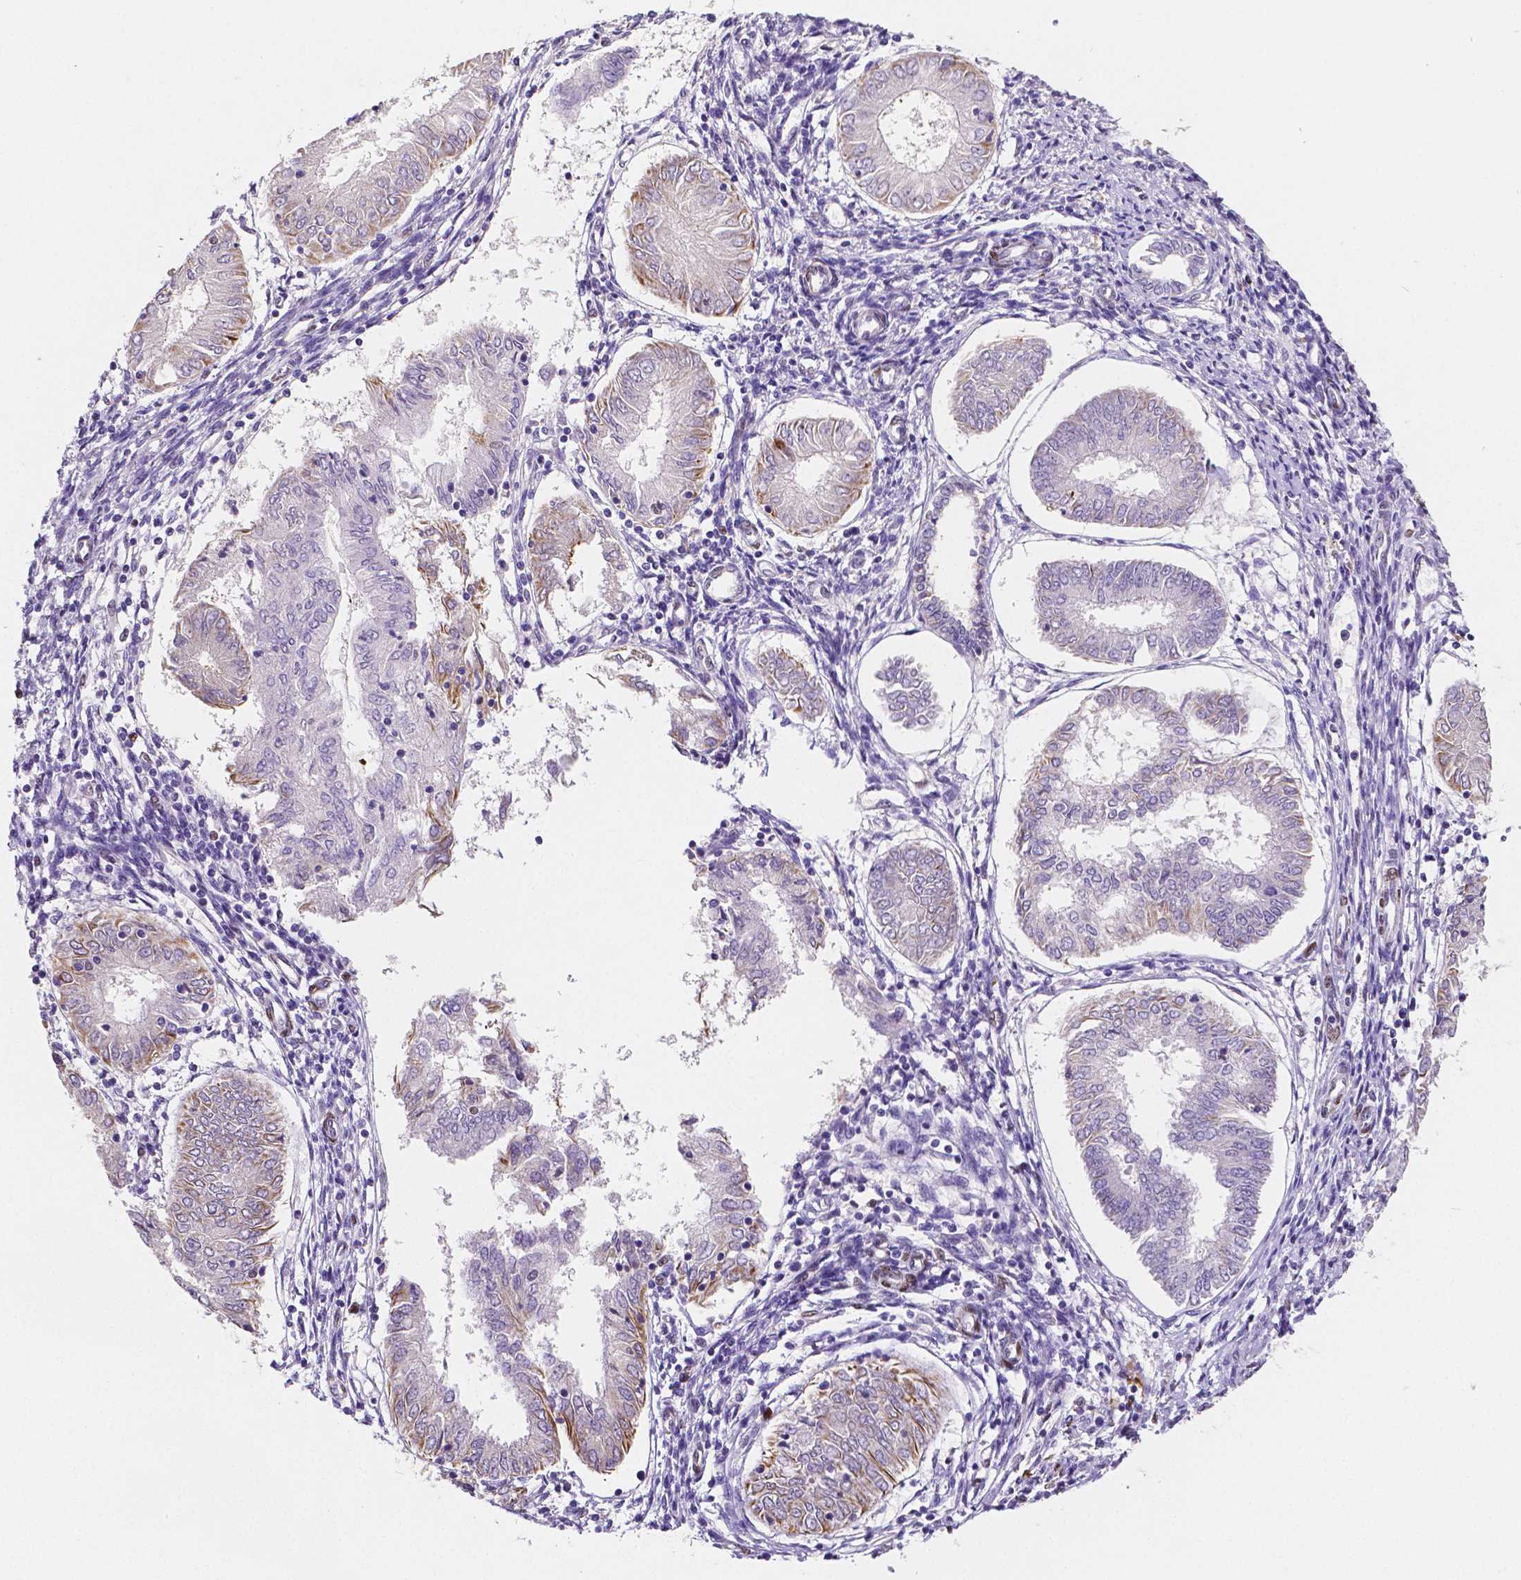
{"staining": {"intensity": "strong", "quantity": "<25%", "location": "cytoplasmic/membranous"}, "tissue": "endometrial cancer", "cell_type": "Tumor cells", "image_type": "cancer", "snomed": [{"axis": "morphology", "description": "Adenocarcinoma, NOS"}, {"axis": "topography", "description": "Endometrium"}], "caption": "A brown stain labels strong cytoplasmic/membranous positivity of a protein in human adenocarcinoma (endometrial) tumor cells.", "gene": "MEF2C", "patient": {"sex": "female", "age": 68}}